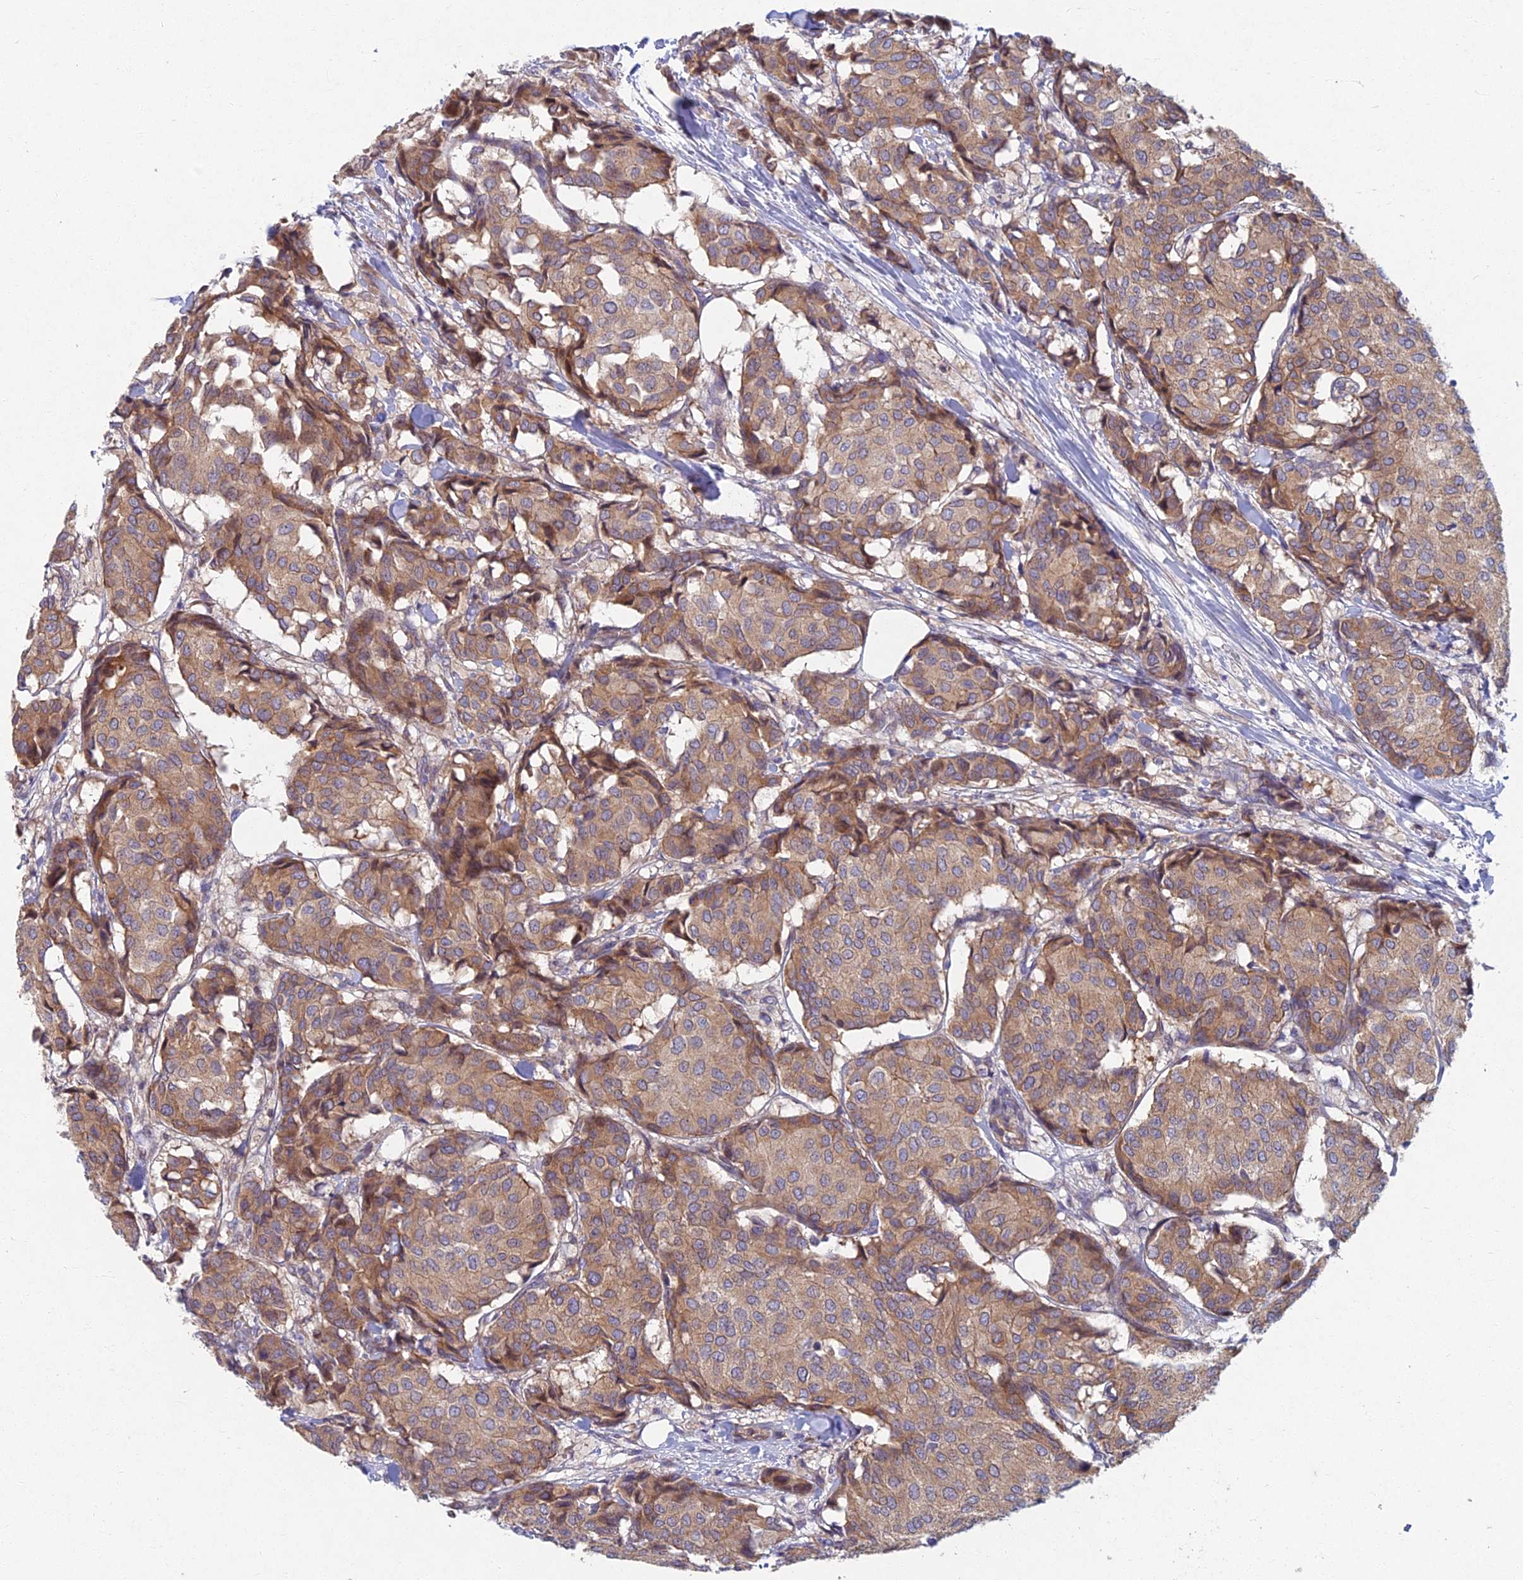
{"staining": {"intensity": "weak", "quantity": "25%-75%", "location": "cytoplasmic/membranous"}, "tissue": "breast cancer", "cell_type": "Tumor cells", "image_type": "cancer", "snomed": [{"axis": "morphology", "description": "Duct carcinoma"}, {"axis": "topography", "description": "Breast"}], "caption": "The immunohistochemical stain shows weak cytoplasmic/membranous staining in tumor cells of breast cancer tissue.", "gene": "RHBDL2", "patient": {"sex": "female", "age": 75}}